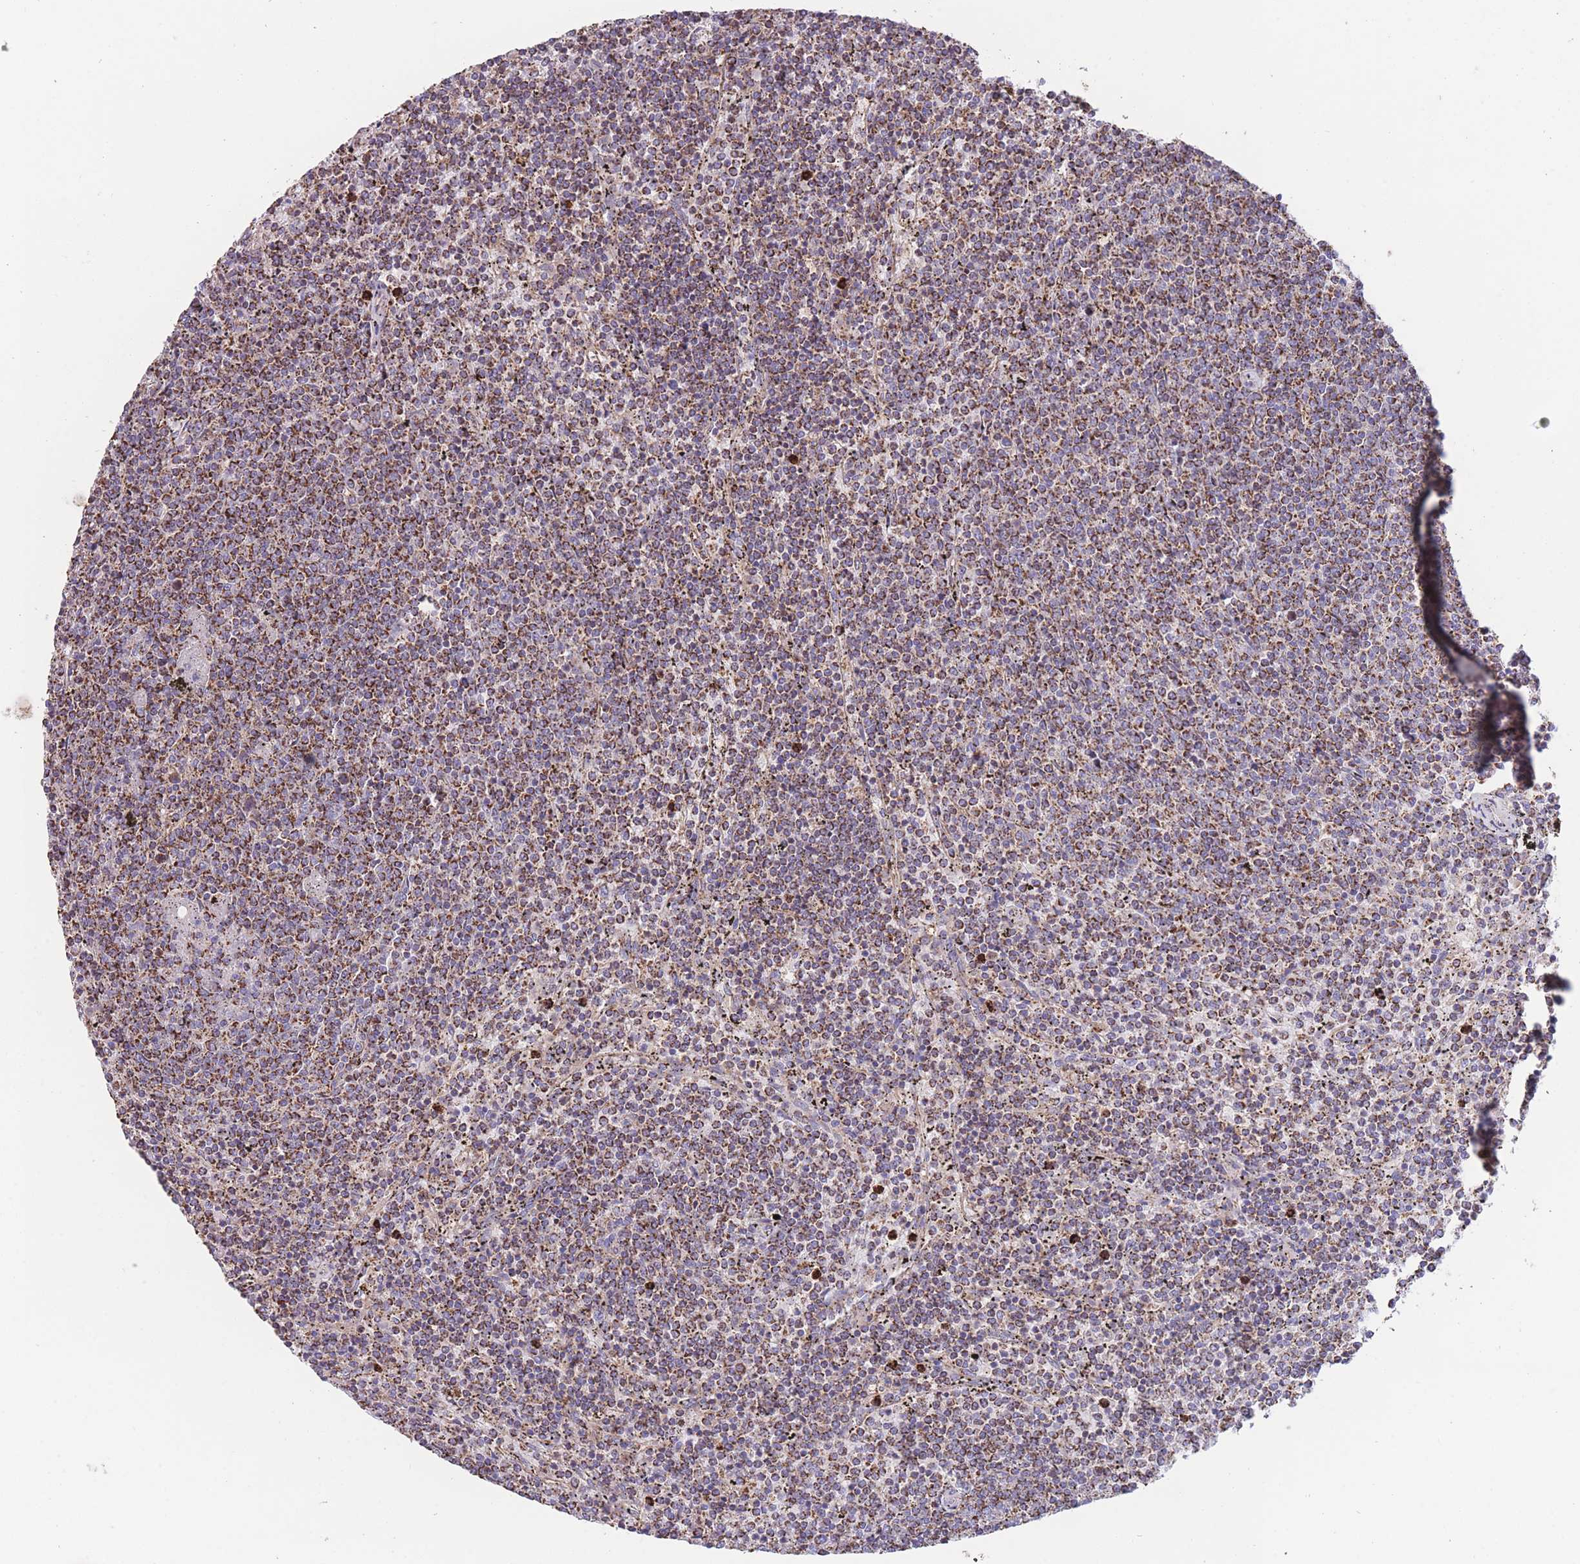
{"staining": {"intensity": "moderate", "quantity": ">75%", "location": "cytoplasmic/membranous"}, "tissue": "lymphoma", "cell_type": "Tumor cells", "image_type": "cancer", "snomed": [{"axis": "morphology", "description": "Malignant lymphoma, non-Hodgkin's type, Low grade"}, {"axis": "topography", "description": "Spleen"}], "caption": "Brown immunohistochemical staining in human low-grade malignant lymphoma, non-Hodgkin's type demonstrates moderate cytoplasmic/membranous positivity in approximately >75% of tumor cells.", "gene": "FKBP8", "patient": {"sex": "female", "age": 50}}